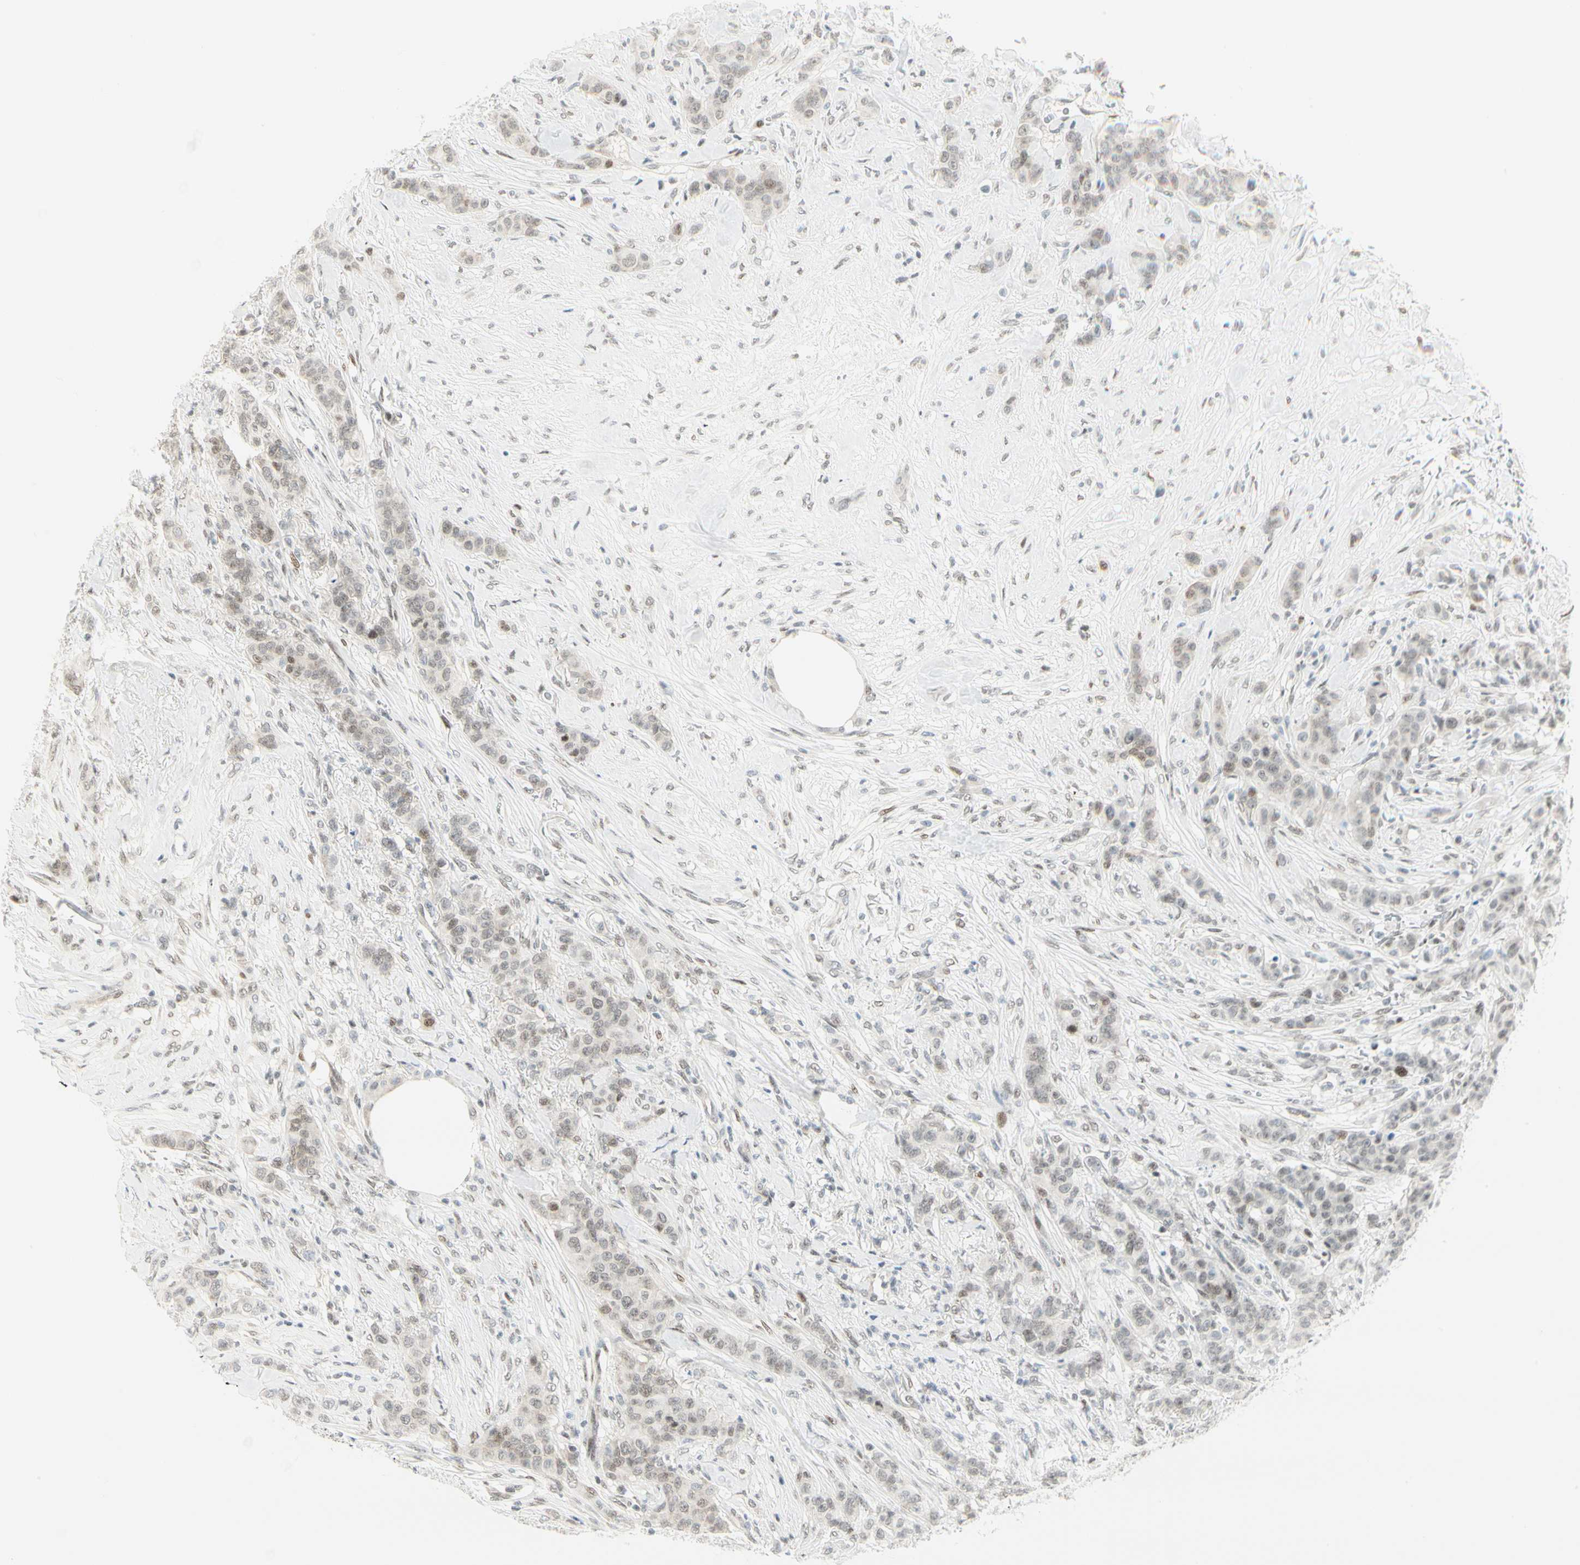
{"staining": {"intensity": "weak", "quantity": "<25%", "location": "nuclear"}, "tissue": "breast cancer", "cell_type": "Tumor cells", "image_type": "cancer", "snomed": [{"axis": "morphology", "description": "Duct carcinoma"}, {"axis": "topography", "description": "Breast"}], "caption": "The histopathology image shows no staining of tumor cells in breast cancer (invasive ductal carcinoma).", "gene": "PKNOX1", "patient": {"sex": "female", "age": 40}}